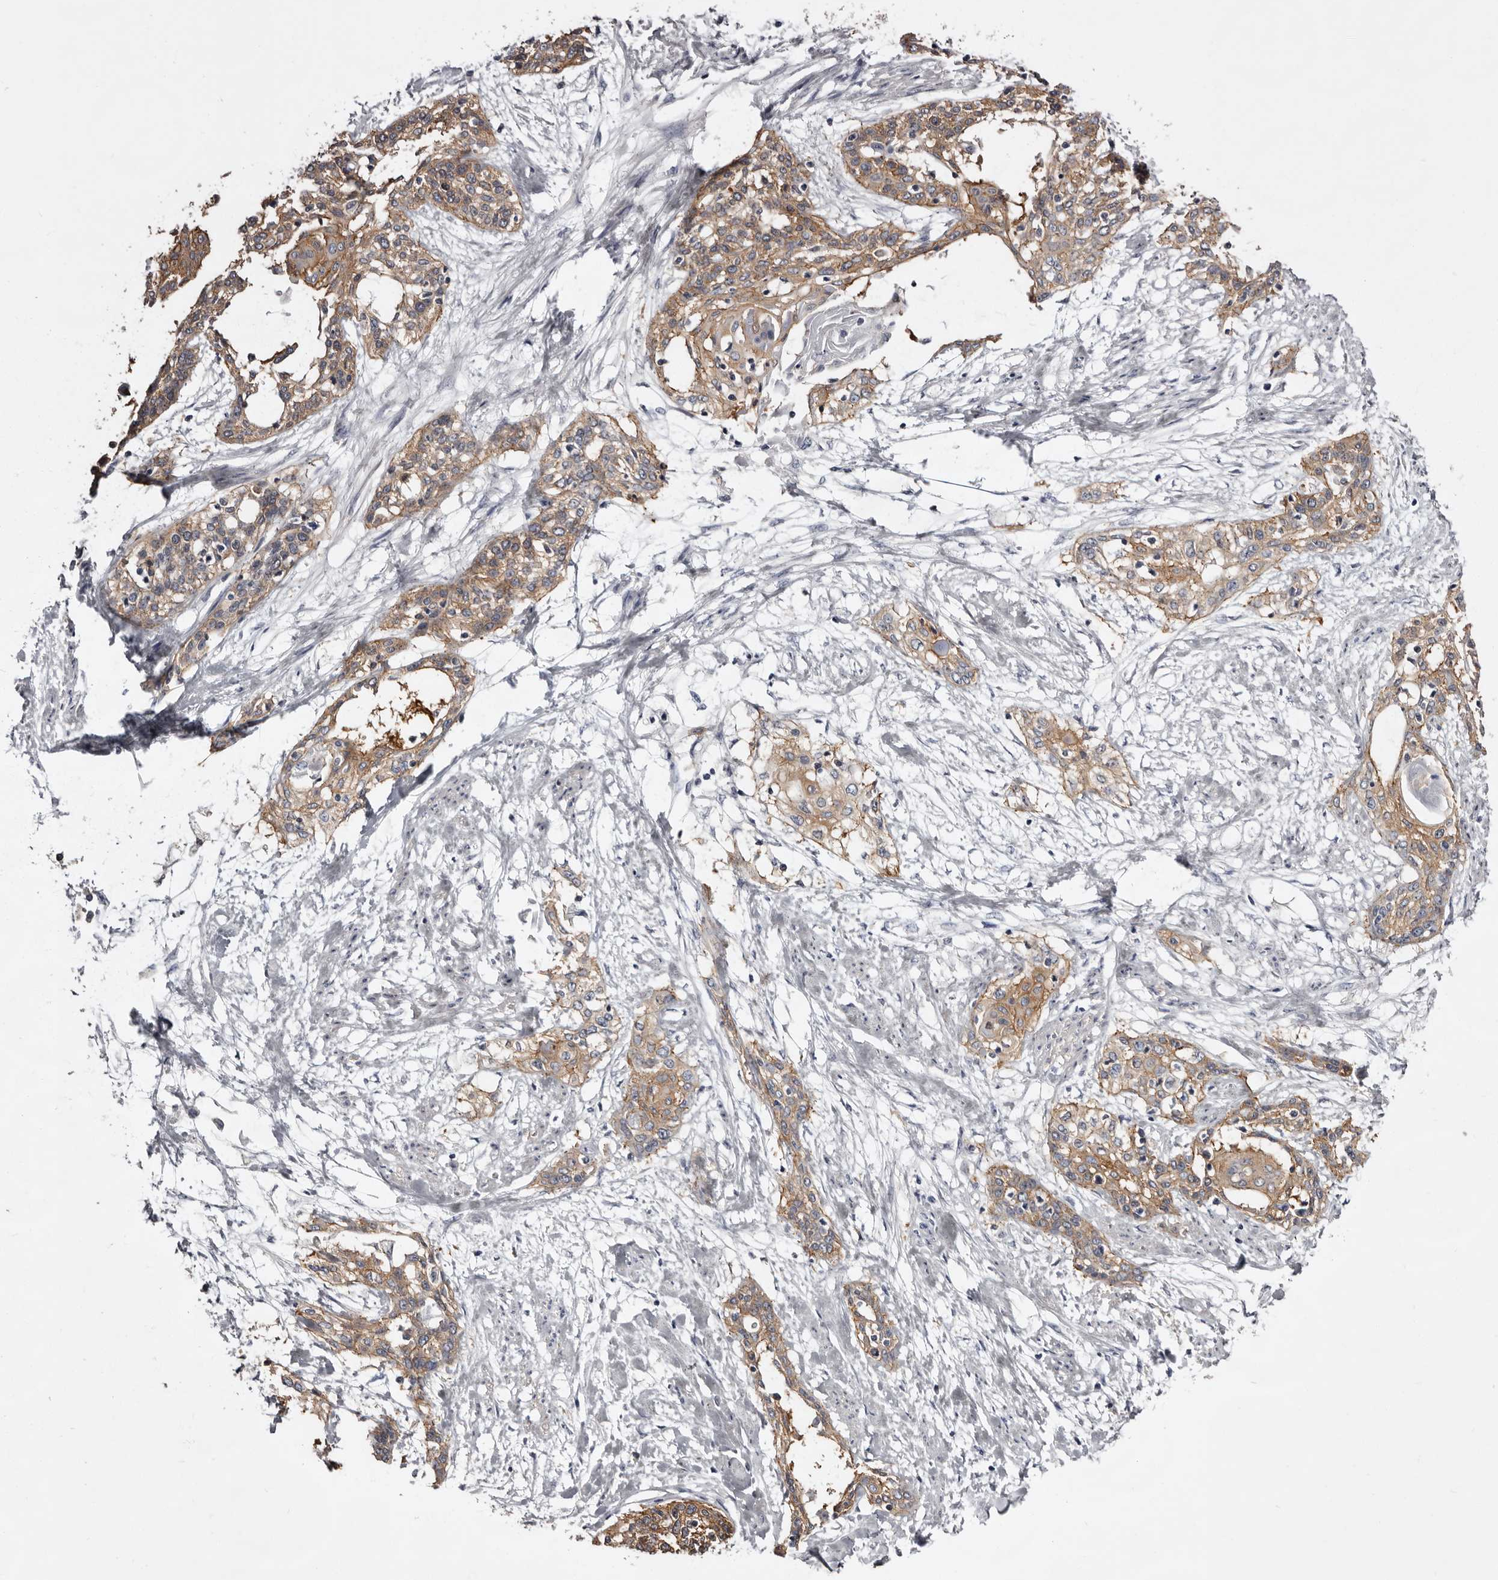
{"staining": {"intensity": "moderate", "quantity": ">75%", "location": "cytoplasmic/membranous"}, "tissue": "cervical cancer", "cell_type": "Tumor cells", "image_type": "cancer", "snomed": [{"axis": "morphology", "description": "Squamous cell carcinoma, NOS"}, {"axis": "topography", "description": "Cervix"}], "caption": "Brown immunohistochemical staining in human cervical squamous cell carcinoma displays moderate cytoplasmic/membranous expression in about >75% of tumor cells.", "gene": "LAD1", "patient": {"sex": "female", "age": 57}}